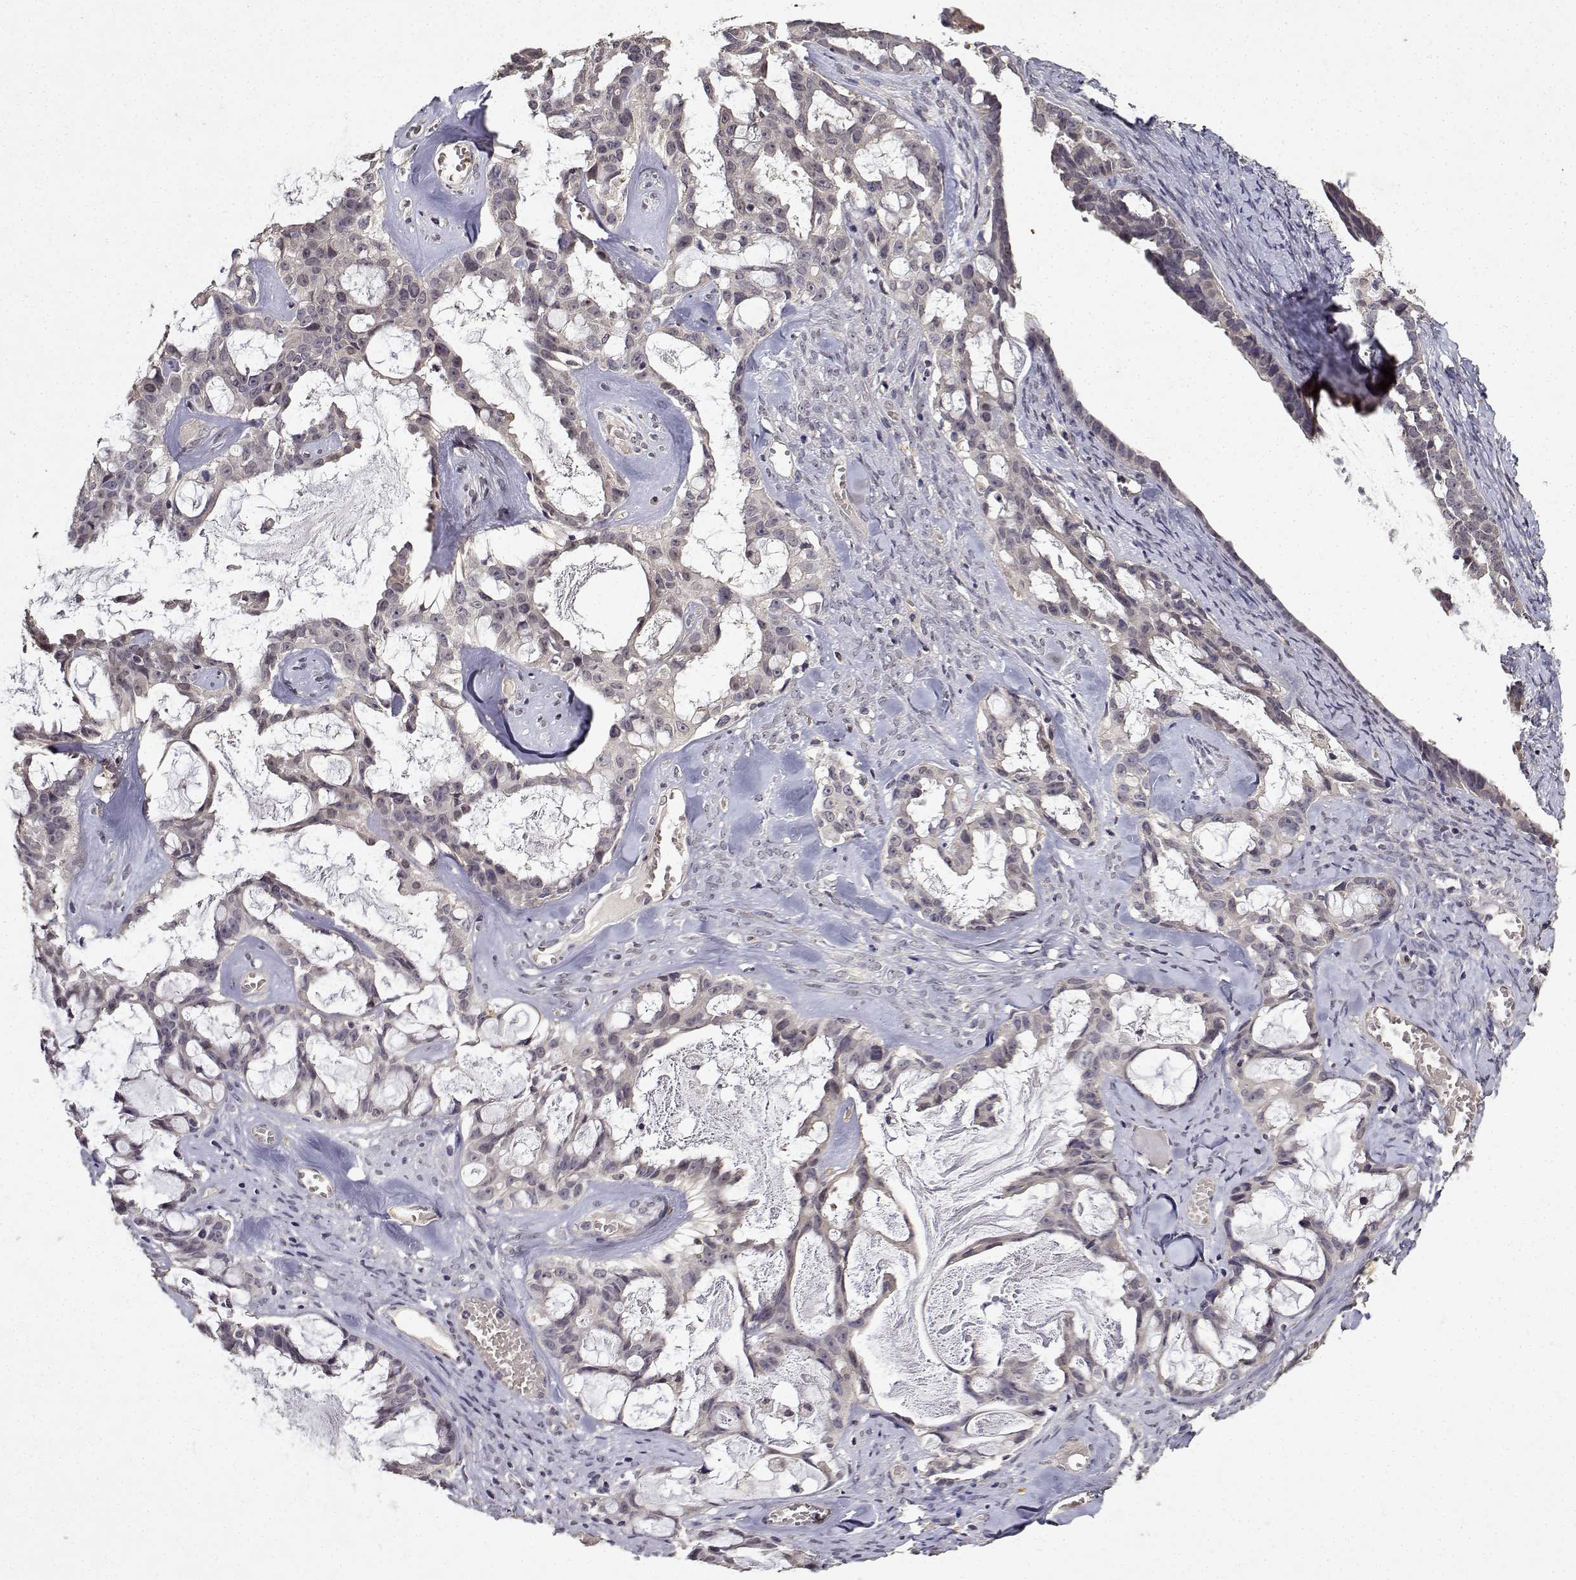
{"staining": {"intensity": "negative", "quantity": "none", "location": "none"}, "tissue": "ovarian cancer", "cell_type": "Tumor cells", "image_type": "cancer", "snomed": [{"axis": "morphology", "description": "Cystadenocarcinoma, serous, NOS"}, {"axis": "topography", "description": "Ovary"}], "caption": "Protein analysis of serous cystadenocarcinoma (ovarian) shows no significant positivity in tumor cells. Nuclei are stained in blue.", "gene": "BDNF", "patient": {"sex": "female", "age": 69}}